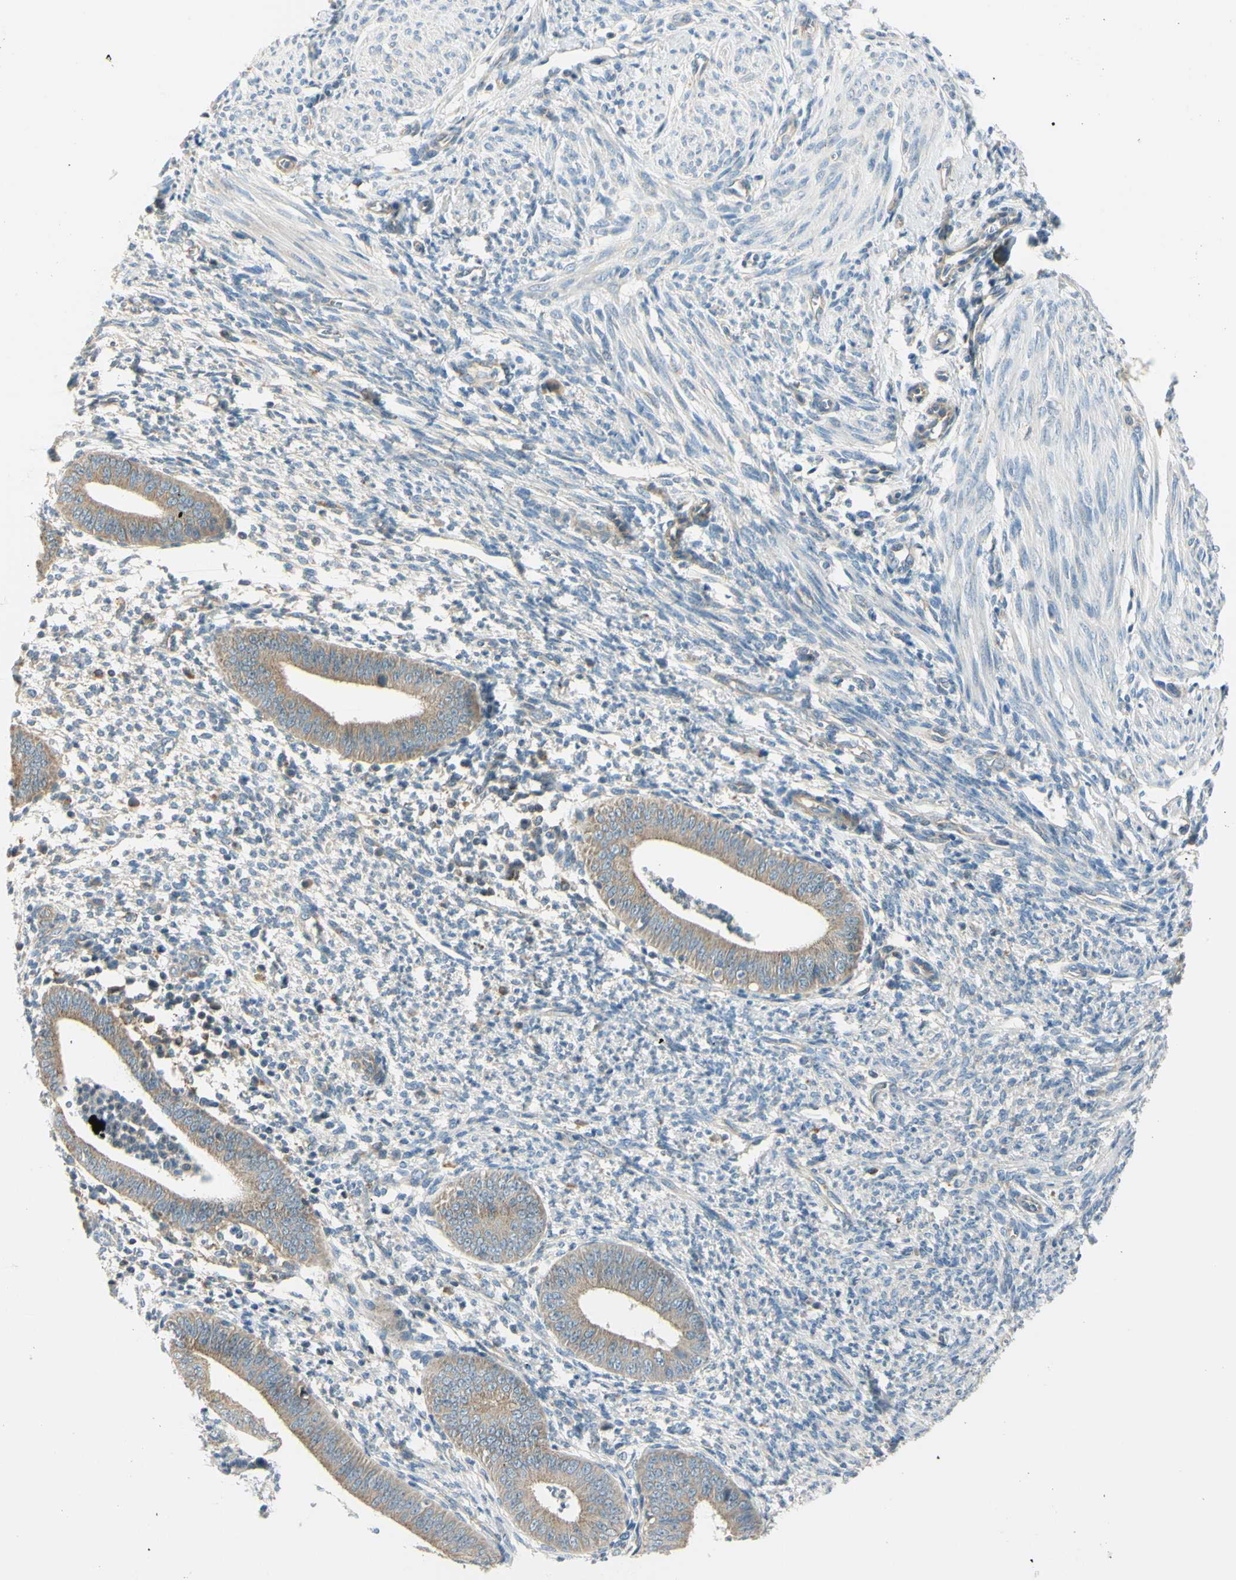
{"staining": {"intensity": "negative", "quantity": "none", "location": "none"}, "tissue": "endometrium", "cell_type": "Cells in endometrial stroma", "image_type": "normal", "snomed": [{"axis": "morphology", "description": "Normal tissue, NOS"}, {"axis": "topography", "description": "Endometrium"}], "caption": "A high-resolution micrograph shows immunohistochemistry (IHC) staining of normal endometrium, which exhibits no significant positivity in cells in endometrial stroma. (DAB (3,3'-diaminobenzidine) IHC with hematoxylin counter stain).", "gene": "LAMA3", "patient": {"sex": "female", "age": 35}}